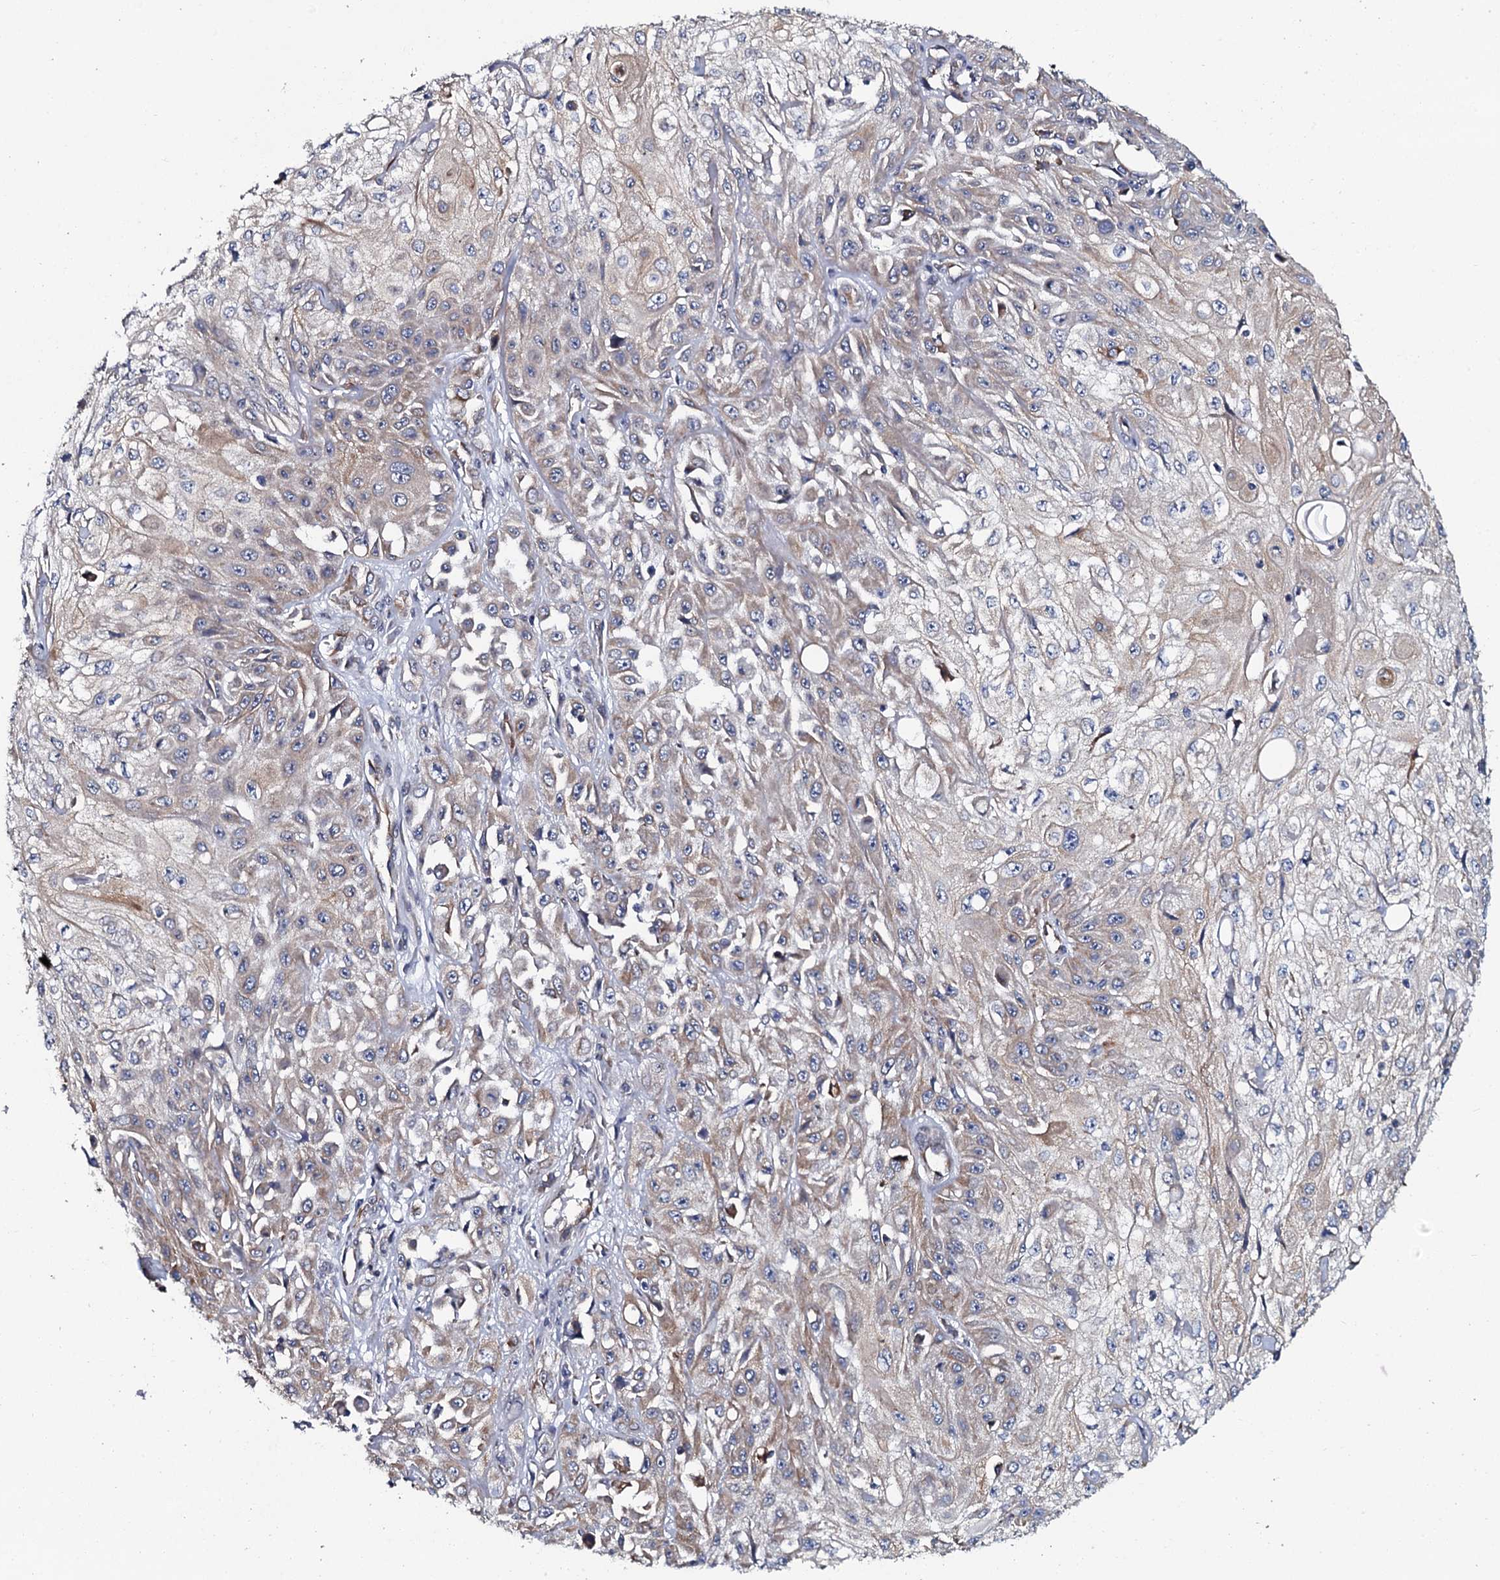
{"staining": {"intensity": "weak", "quantity": "25%-75%", "location": "cytoplasmic/membranous"}, "tissue": "skin cancer", "cell_type": "Tumor cells", "image_type": "cancer", "snomed": [{"axis": "morphology", "description": "Squamous cell carcinoma, NOS"}, {"axis": "morphology", "description": "Squamous cell carcinoma, metastatic, NOS"}, {"axis": "topography", "description": "Skin"}, {"axis": "topography", "description": "Lymph node"}], "caption": "A brown stain highlights weak cytoplasmic/membranous staining of a protein in human metastatic squamous cell carcinoma (skin) tumor cells.", "gene": "TMEM151A", "patient": {"sex": "male", "age": 75}}